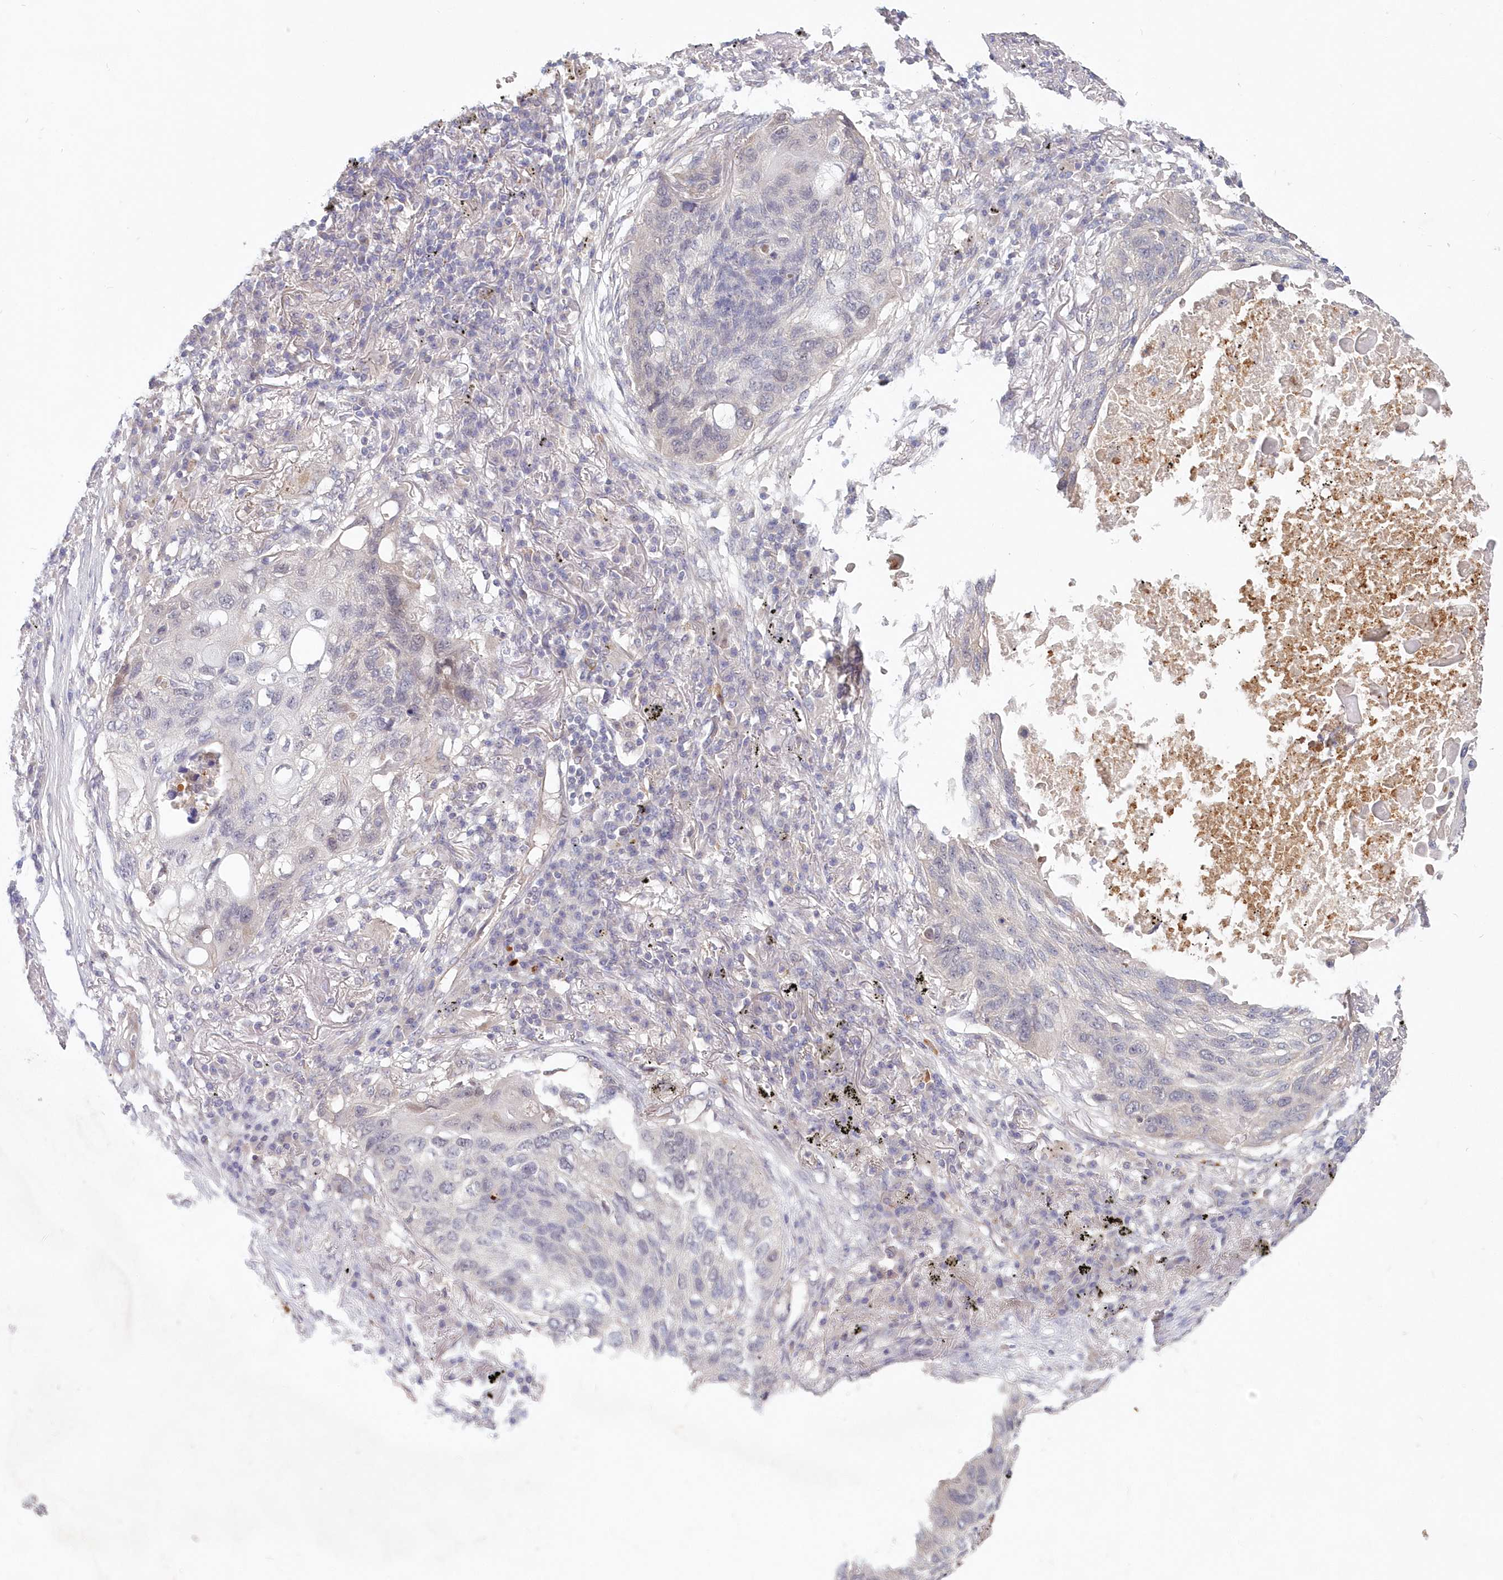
{"staining": {"intensity": "negative", "quantity": "none", "location": "none"}, "tissue": "lung cancer", "cell_type": "Tumor cells", "image_type": "cancer", "snomed": [{"axis": "morphology", "description": "Squamous cell carcinoma, NOS"}, {"axis": "topography", "description": "Lung"}], "caption": "Lung cancer was stained to show a protein in brown. There is no significant staining in tumor cells.", "gene": "KATNA1", "patient": {"sex": "female", "age": 63}}